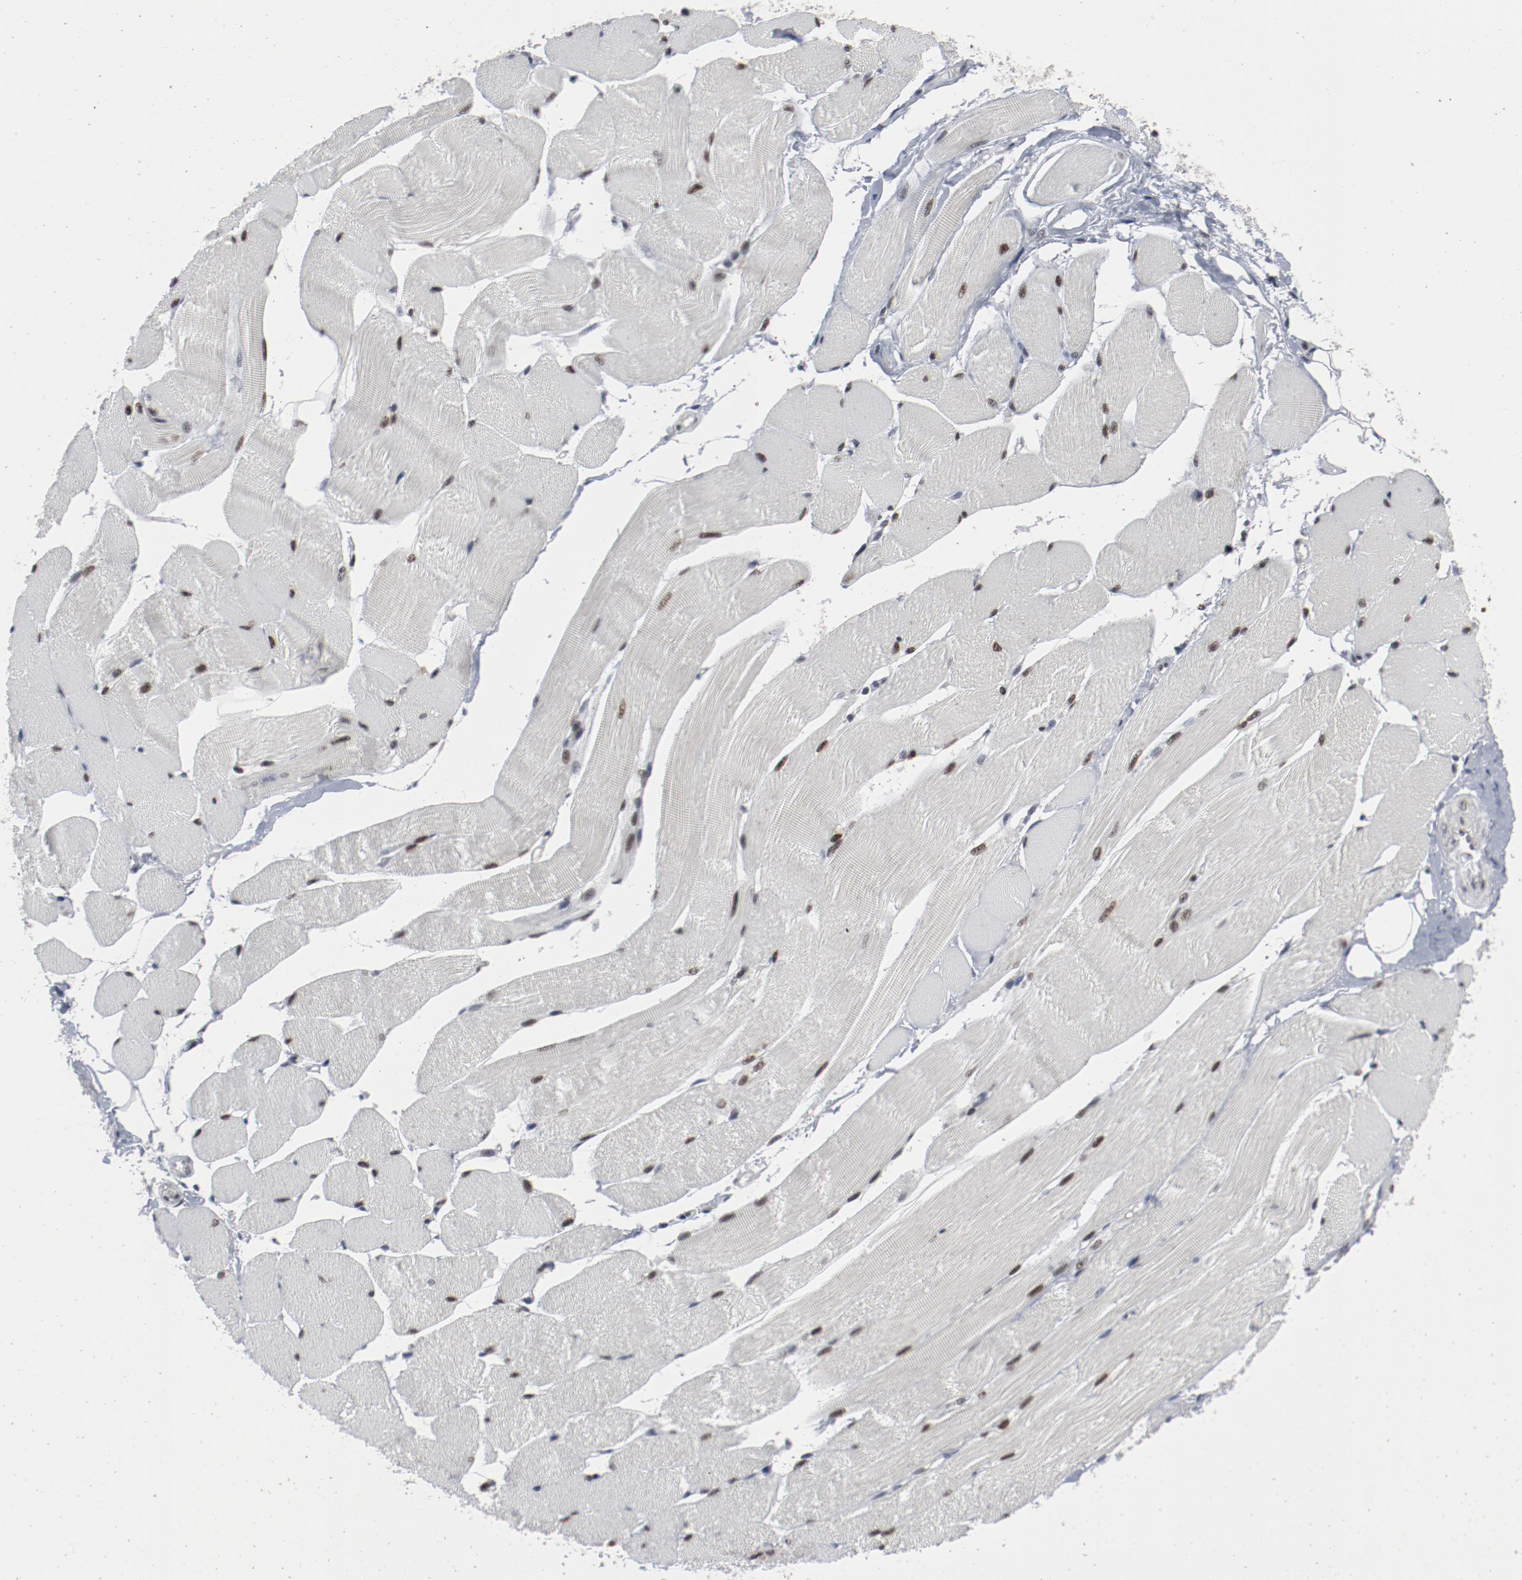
{"staining": {"intensity": "strong", "quantity": ">75%", "location": "nuclear"}, "tissue": "skeletal muscle", "cell_type": "Myocytes", "image_type": "normal", "snomed": [{"axis": "morphology", "description": "Normal tissue, NOS"}, {"axis": "topography", "description": "Skeletal muscle"}, {"axis": "topography", "description": "Peripheral nerve tissue"}], "caption": "Human skeletal muscle stained for a protein (brown) shows strong nuclear positive staining in about >75% of myocytes.", "gene": "JMJD6", "patient": {"sex": "female", "age": 84}}